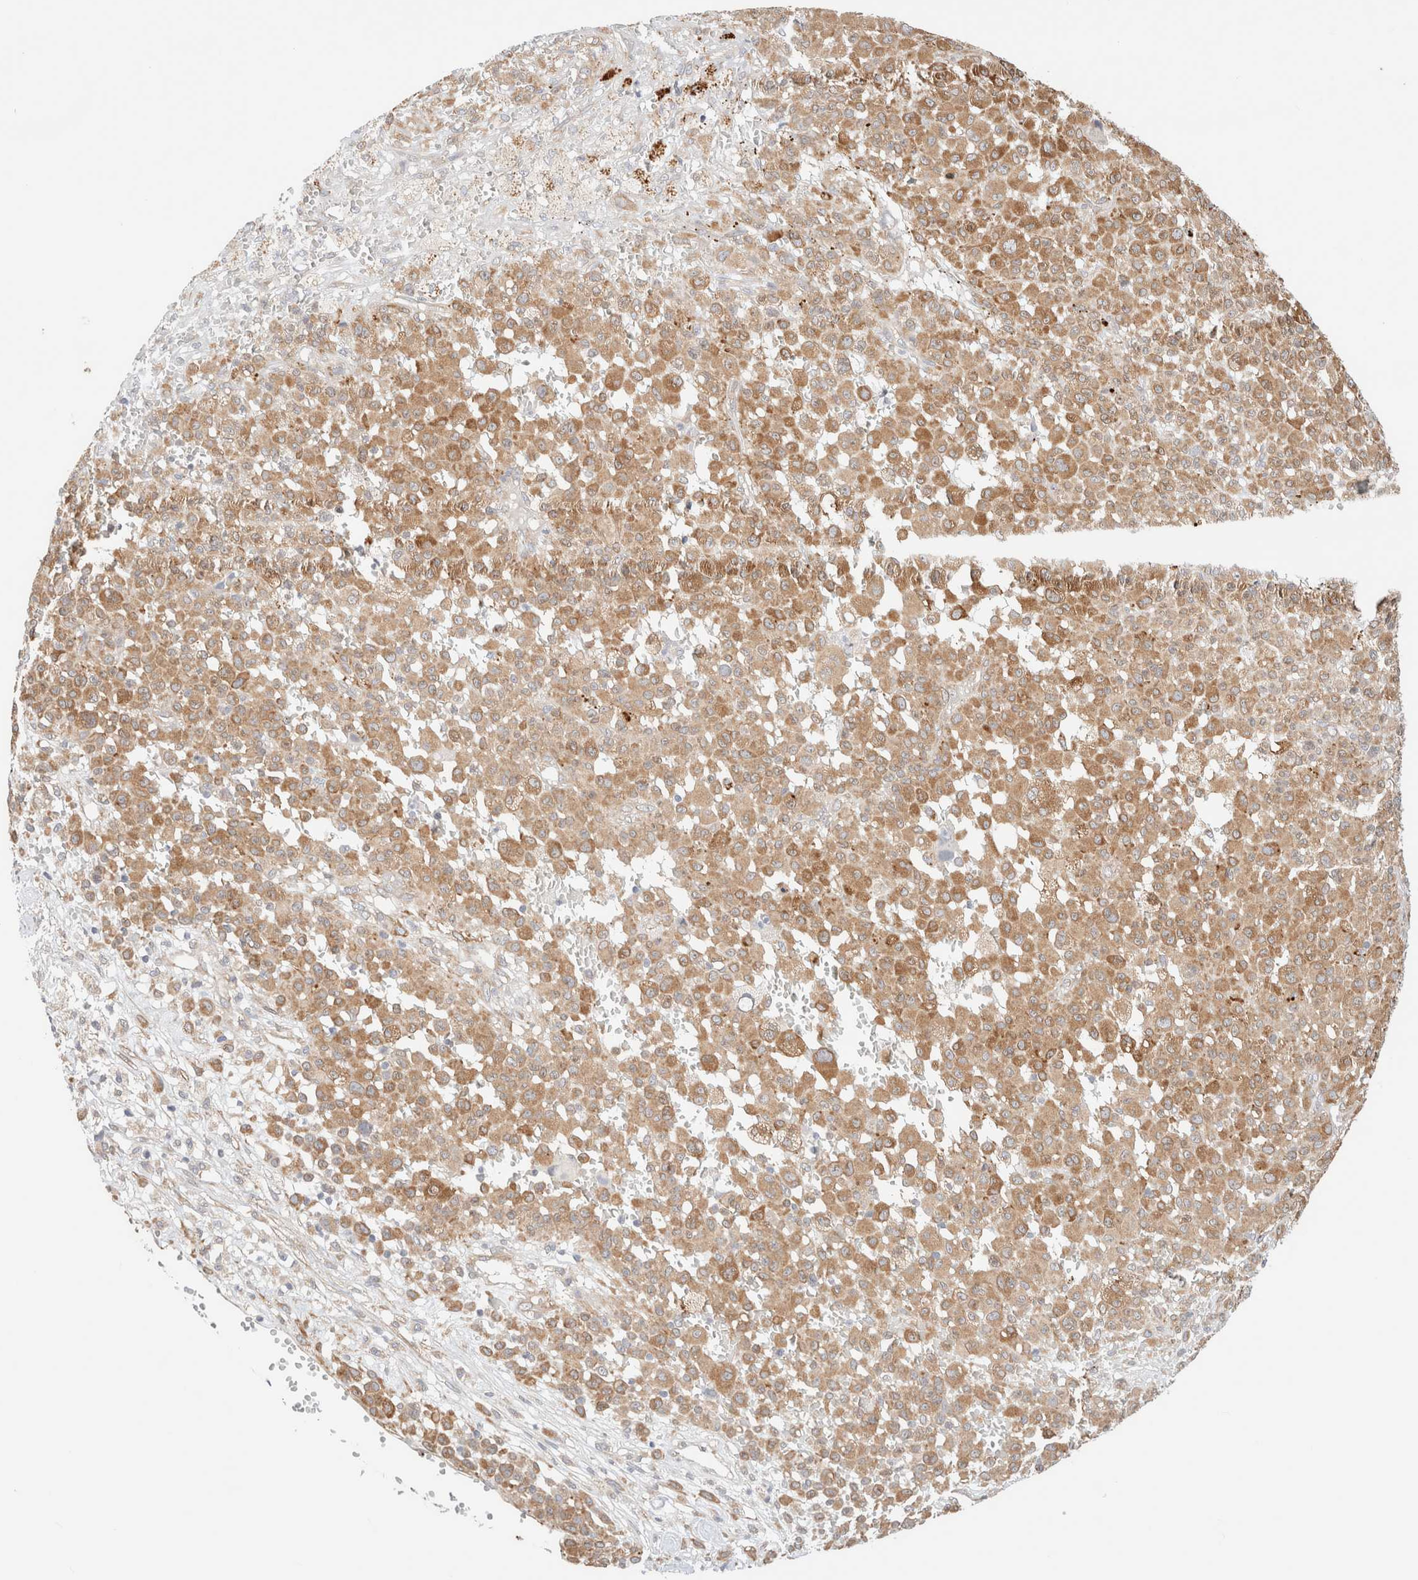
{"staining": {"intensity": "moderate", "quantity": ">75%", "location": "cytoplasmic/membranous"}, "tissue": "melanoma", "cell_type": "Tumor cells", "image_type": "cancer", "snomed": [{"axis": "morphology", "description": "Malignant melanoma, Metastatic site"}, {"axis": "topography", "description": "Skin"}], "caption": "Malignant melanoma (metastatic site) tissue shows moderate cytoplasmic/membranous staining in approximately >75% of tumor cells", "gene": "RRP15", "patient": {"sex": "female", "age": 74}}